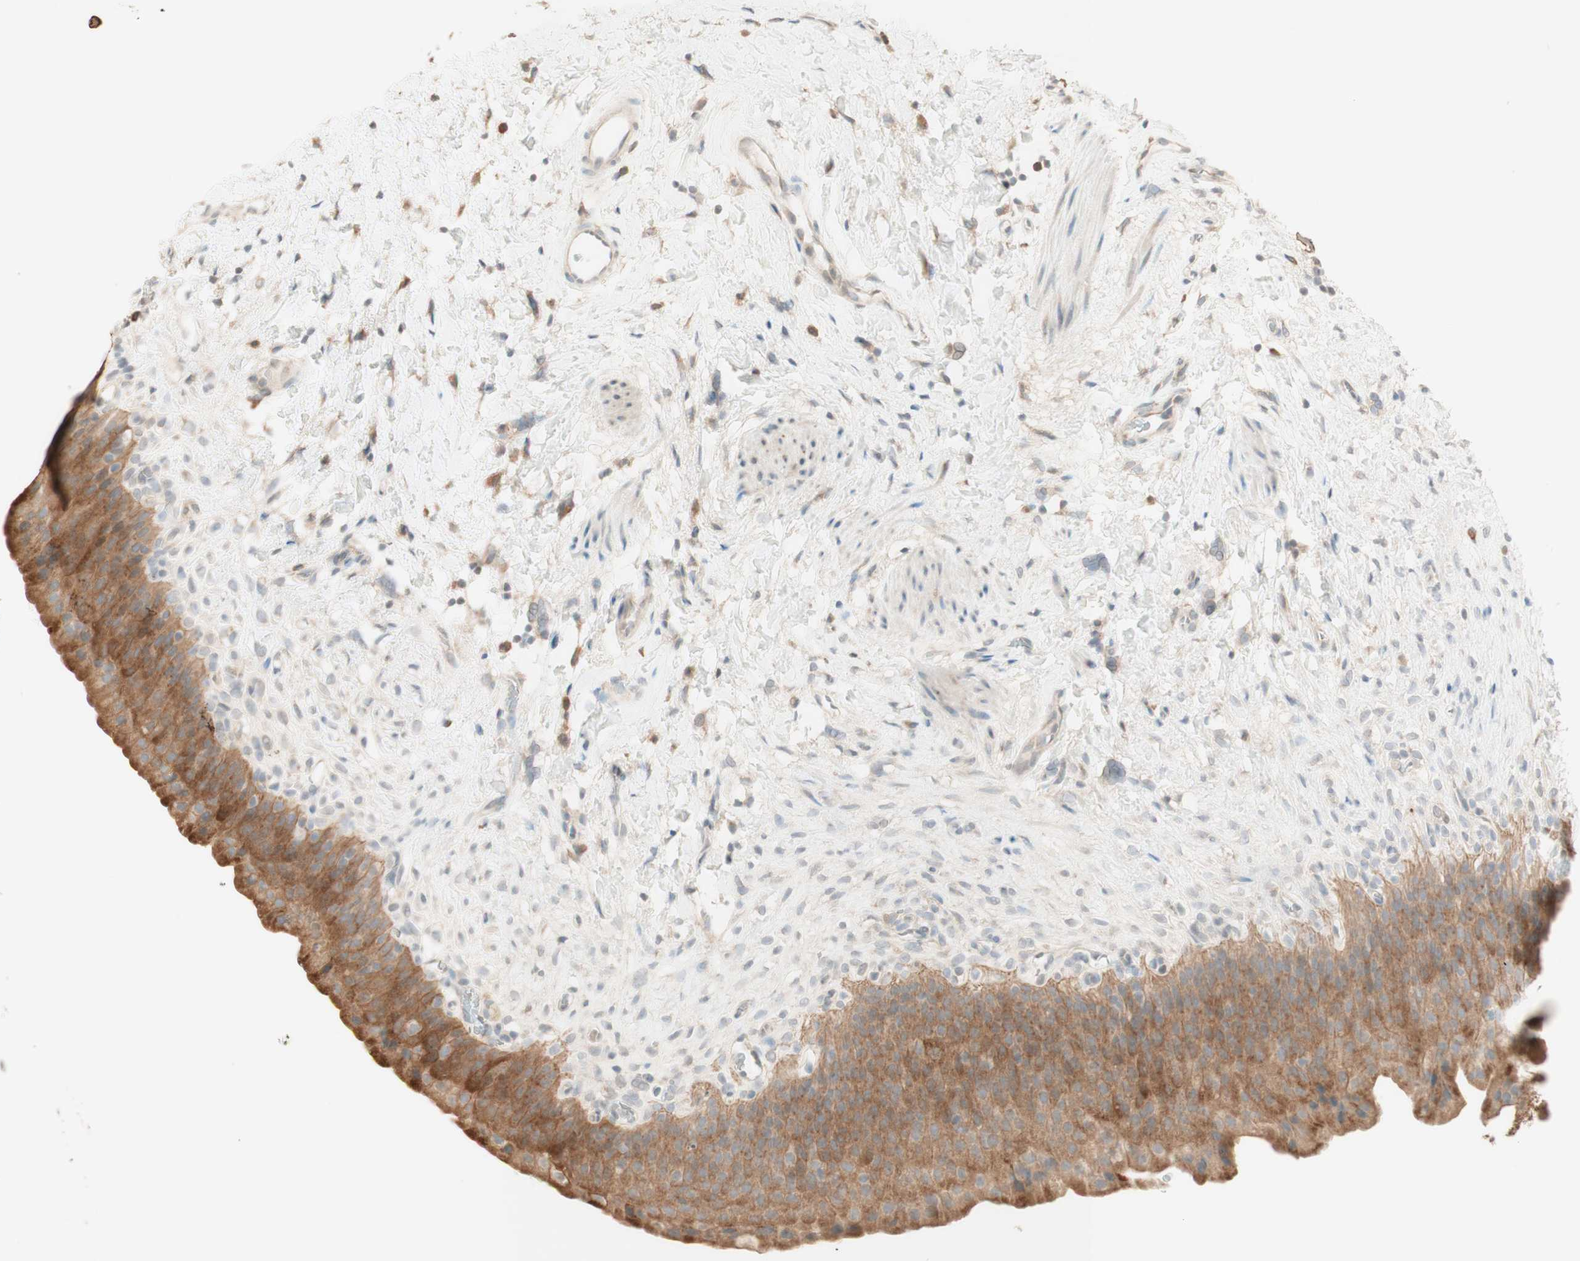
{"staining": {"intensity": "strong", "quantity": ">75%", "location": "cytoplasmic/membranous"}, "tissue": "urinary bladder", "cell_type": "Urothelial cells", "image_type": "normal", "snomed": [{"axis": "morphology", "description": "Normal tissue, NOS"}, {"axis": "topography", "description": "Urinary bladder"}], "caption": "Immunohistochemical staining of normal urinary bladder demonstrates strong cytoplasmic/membranous protein positivity in about >75% of urothelial cells.", "gene": "CLCN2", "patient": {"sex": "female", "age": 79}}